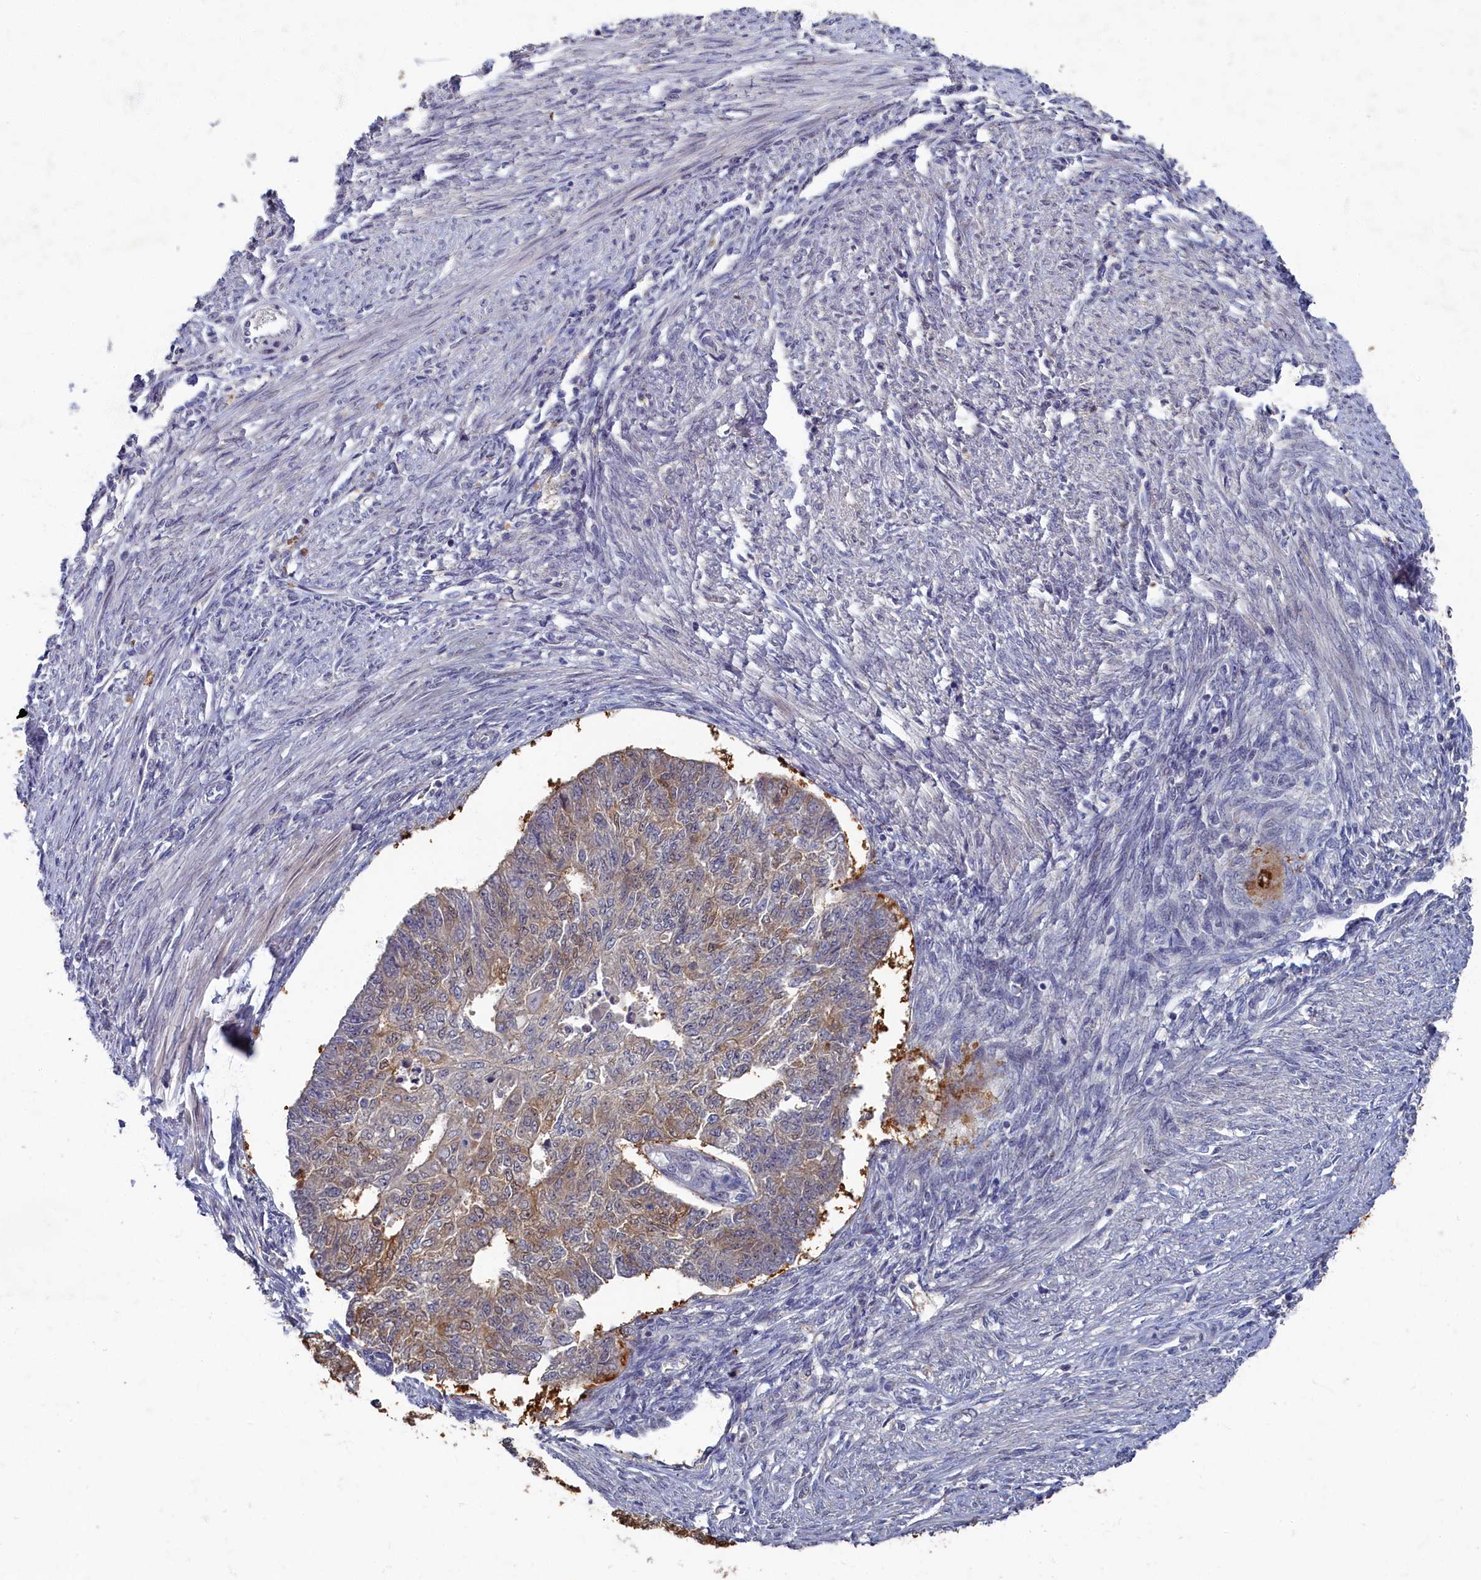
{"staining": {"intensity": "moderate", "quantity": "25%-75%", "location": "cytoplasmic/membranous"}, "tissue": "endometrial cancer", "cell_type": "Tumor cells", "image_type": "cancer", "snomed": [{"axis": "morphology", "description": "Adenocarcinoma, NOS"}, {"axis": "topography", "description": "Endometrium"}], "caption": "Protein staining of endometrial adenocarcinoma tissue exhibits moderate cytoplasmic/membranous staining in approximately 25%-75% of tumor cells.", "gene": "HUNK", "patient": {"sex": "female", "age": 32}}